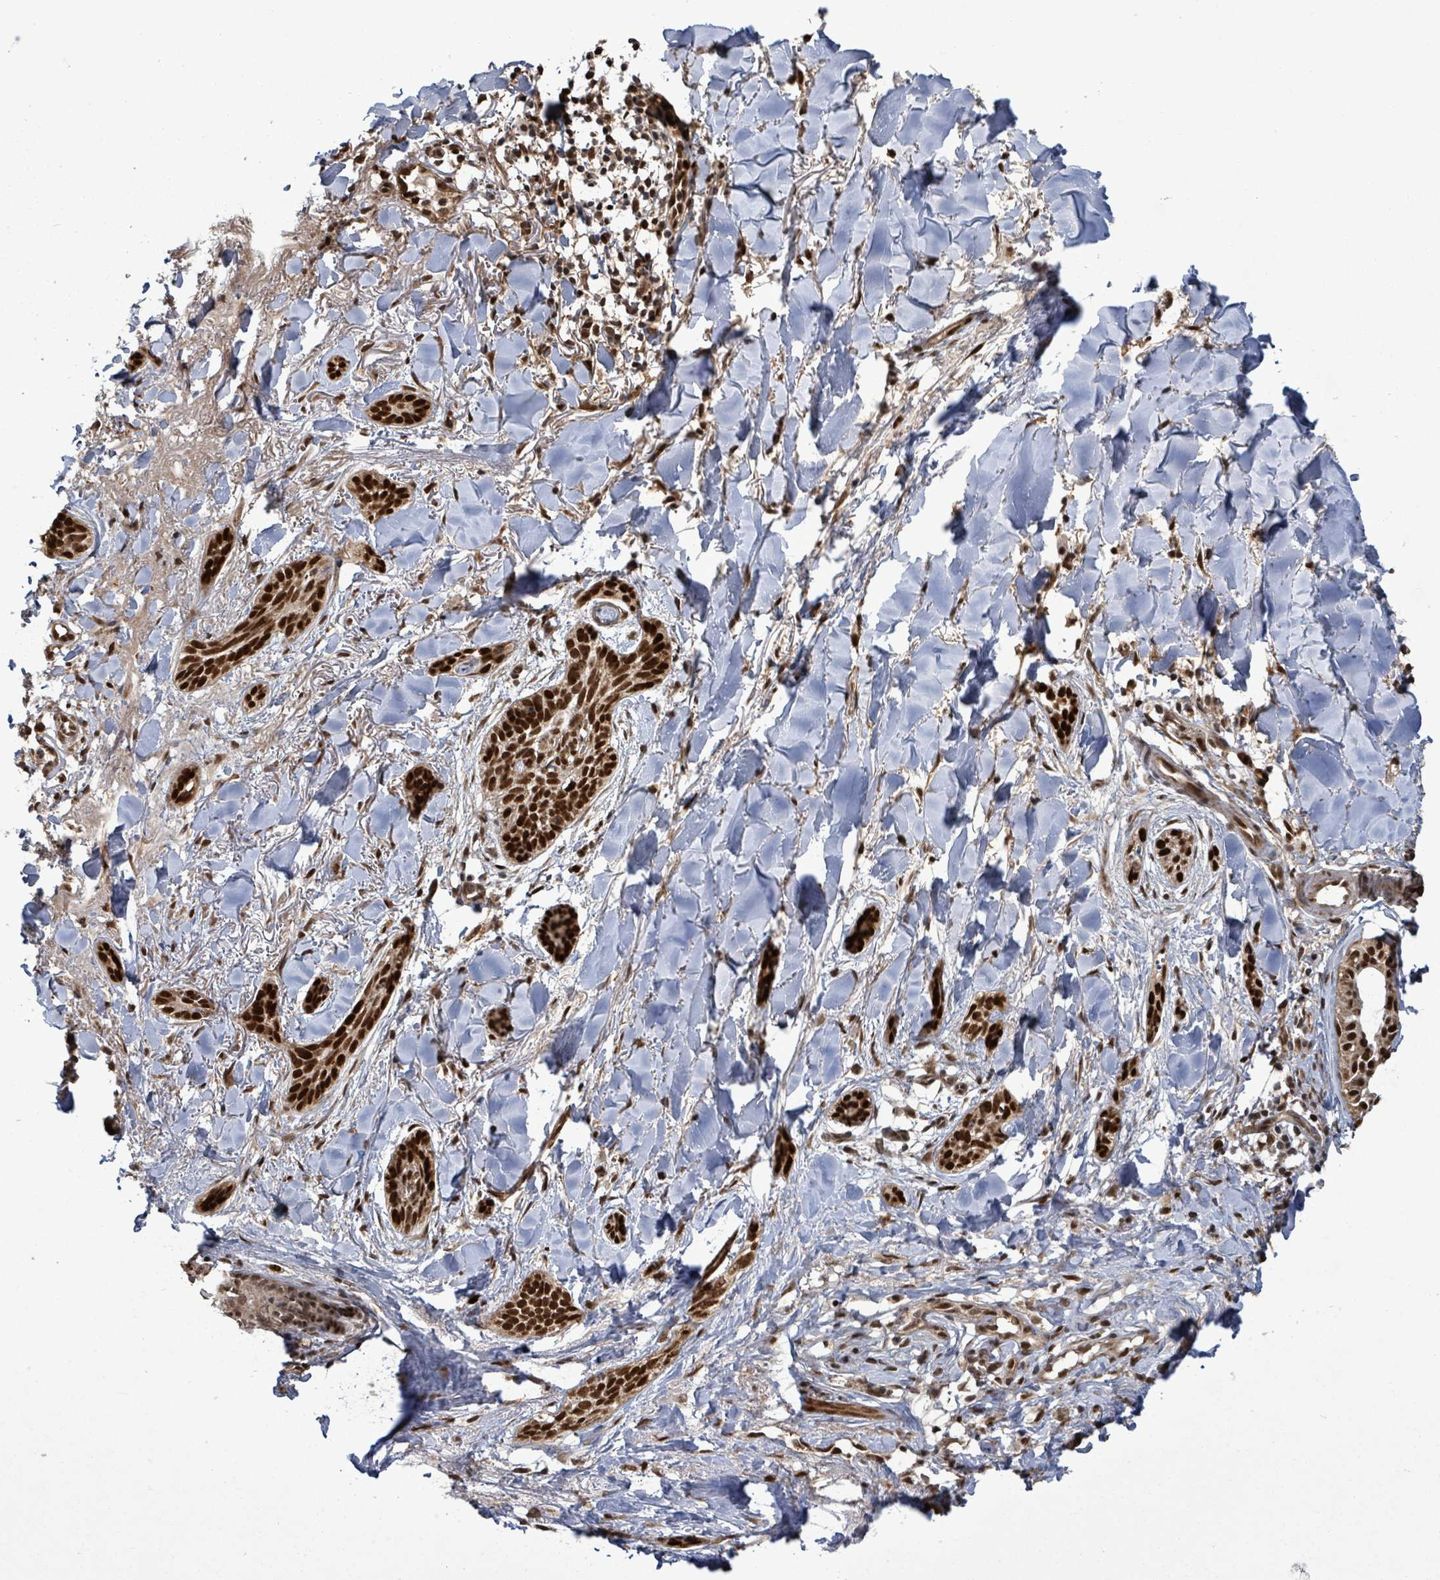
{"staining": {"intensity": "strong", "quantity": ">75%", "location": "nuclear"}, "tissue": "skin cancer", "cell_type": "Tumor cells", "image_type": "cancer", "snomed": [{"axis": "morphology", "description": "Basal cell carcinoma"}, {"axis": "topography", "description": "Skin"}], "caption": "Immunohistochemical staining of skin basal cell carcinoma reveals strong nuclear protein positivity in approximately >75% of tumor cells. (IHC, brightfield microscopy, high magnification).", "gene": "PATZ1", "patient": {"sex": "male", "age": 52}}